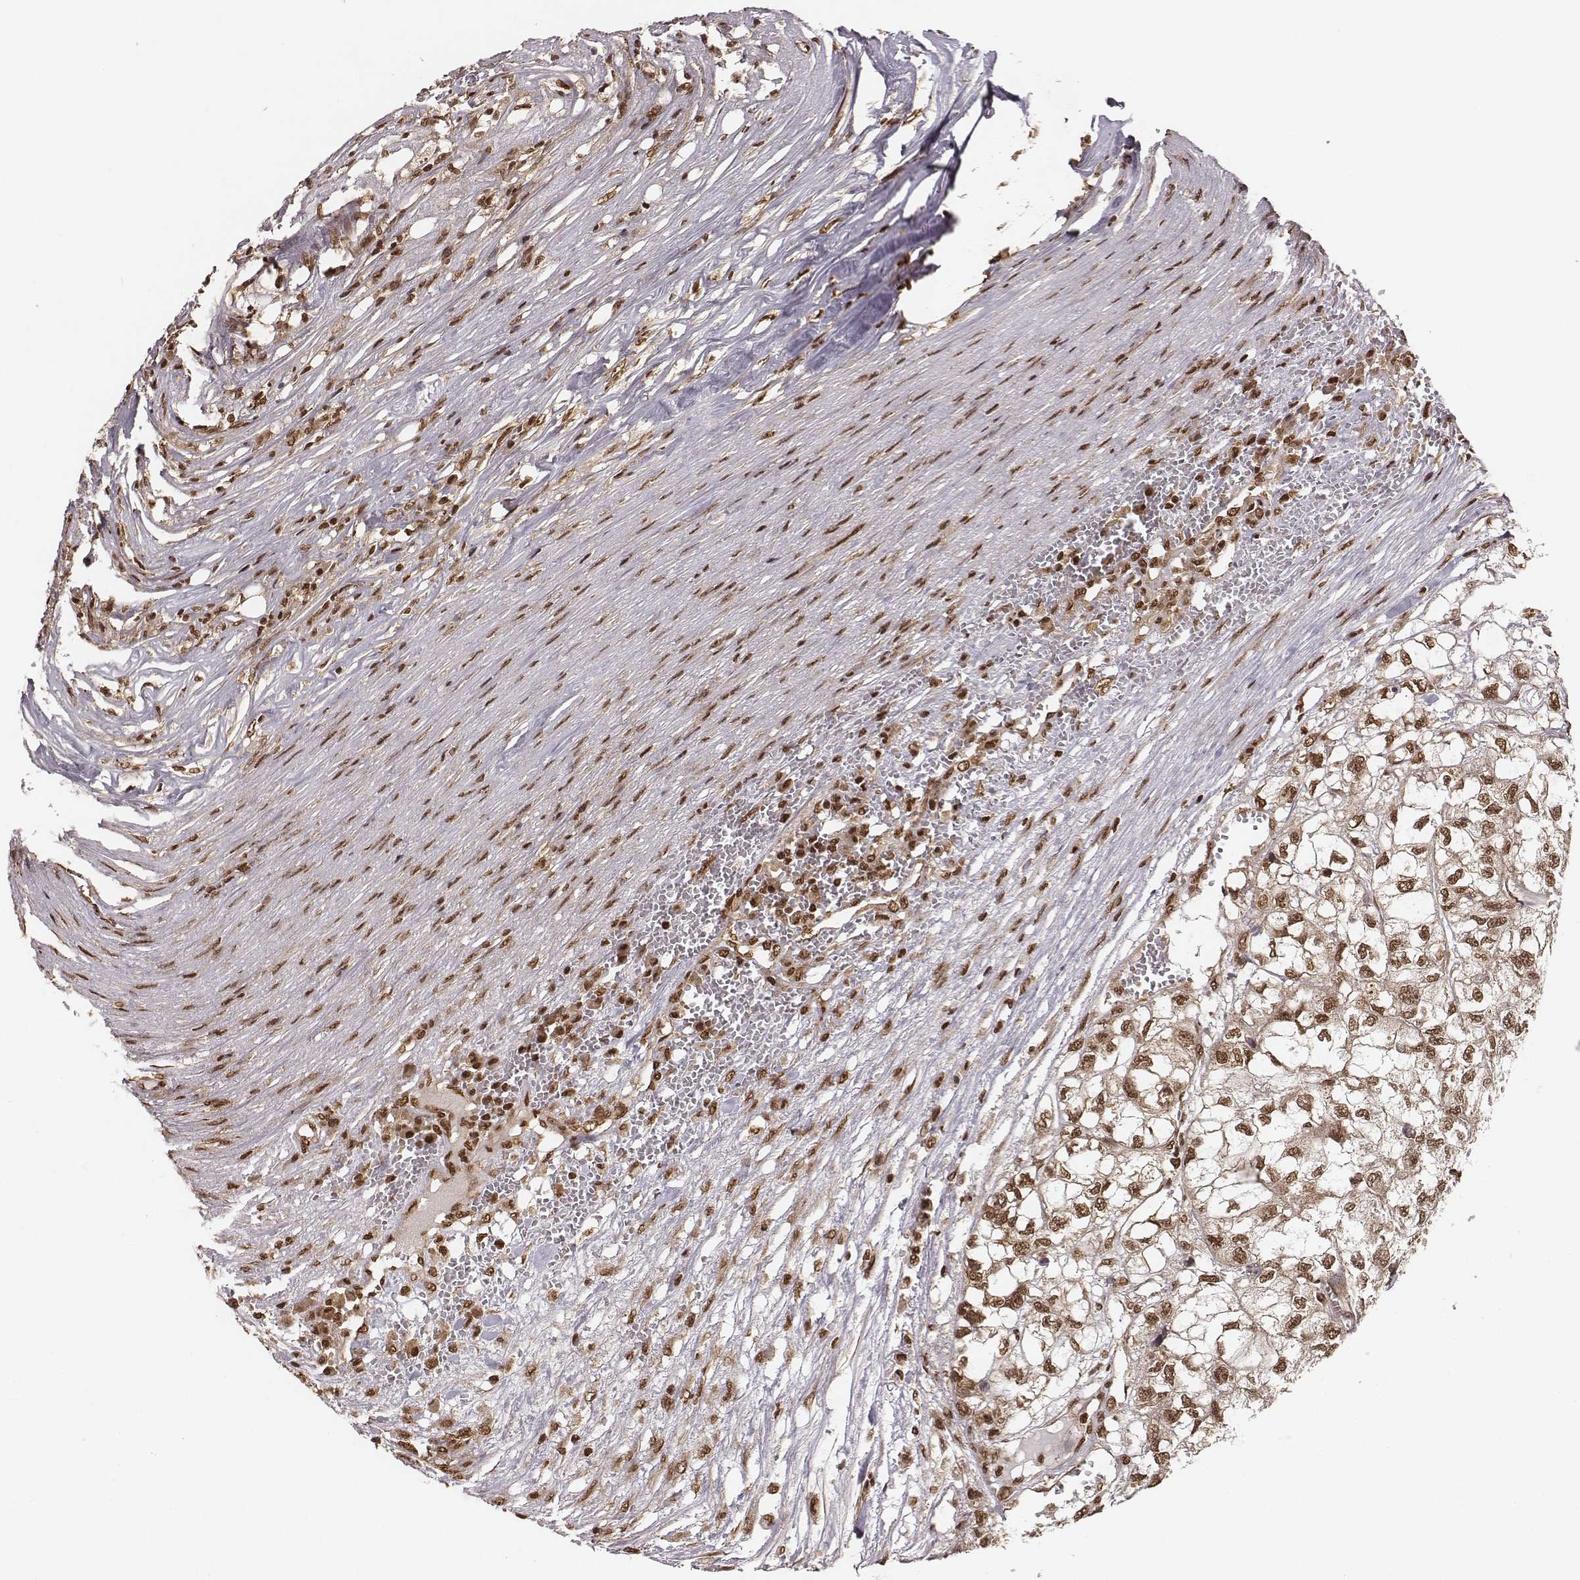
{"staining": {"intensity": "moderate", "quantity": ">75%", "location": "nuclear"}, "tissue": "renal cancer", "cell_type": "Tumor cells", "image_type": "cancer", "snomed": [{"axis": "morphology", "description": "Adenocarcinoma, NOS"}, {"axis": "topography", "description": "Kidney"}], "caption": "Immunohistochemistry (IHC) histopathology image of renal cancer stained for a protein (brown), which exhibits medium levels of moderate nuclear positivity in about >75% of tumor cells.", "gene": "NFX1", "patient": {"sex": "male", "age": 56}}